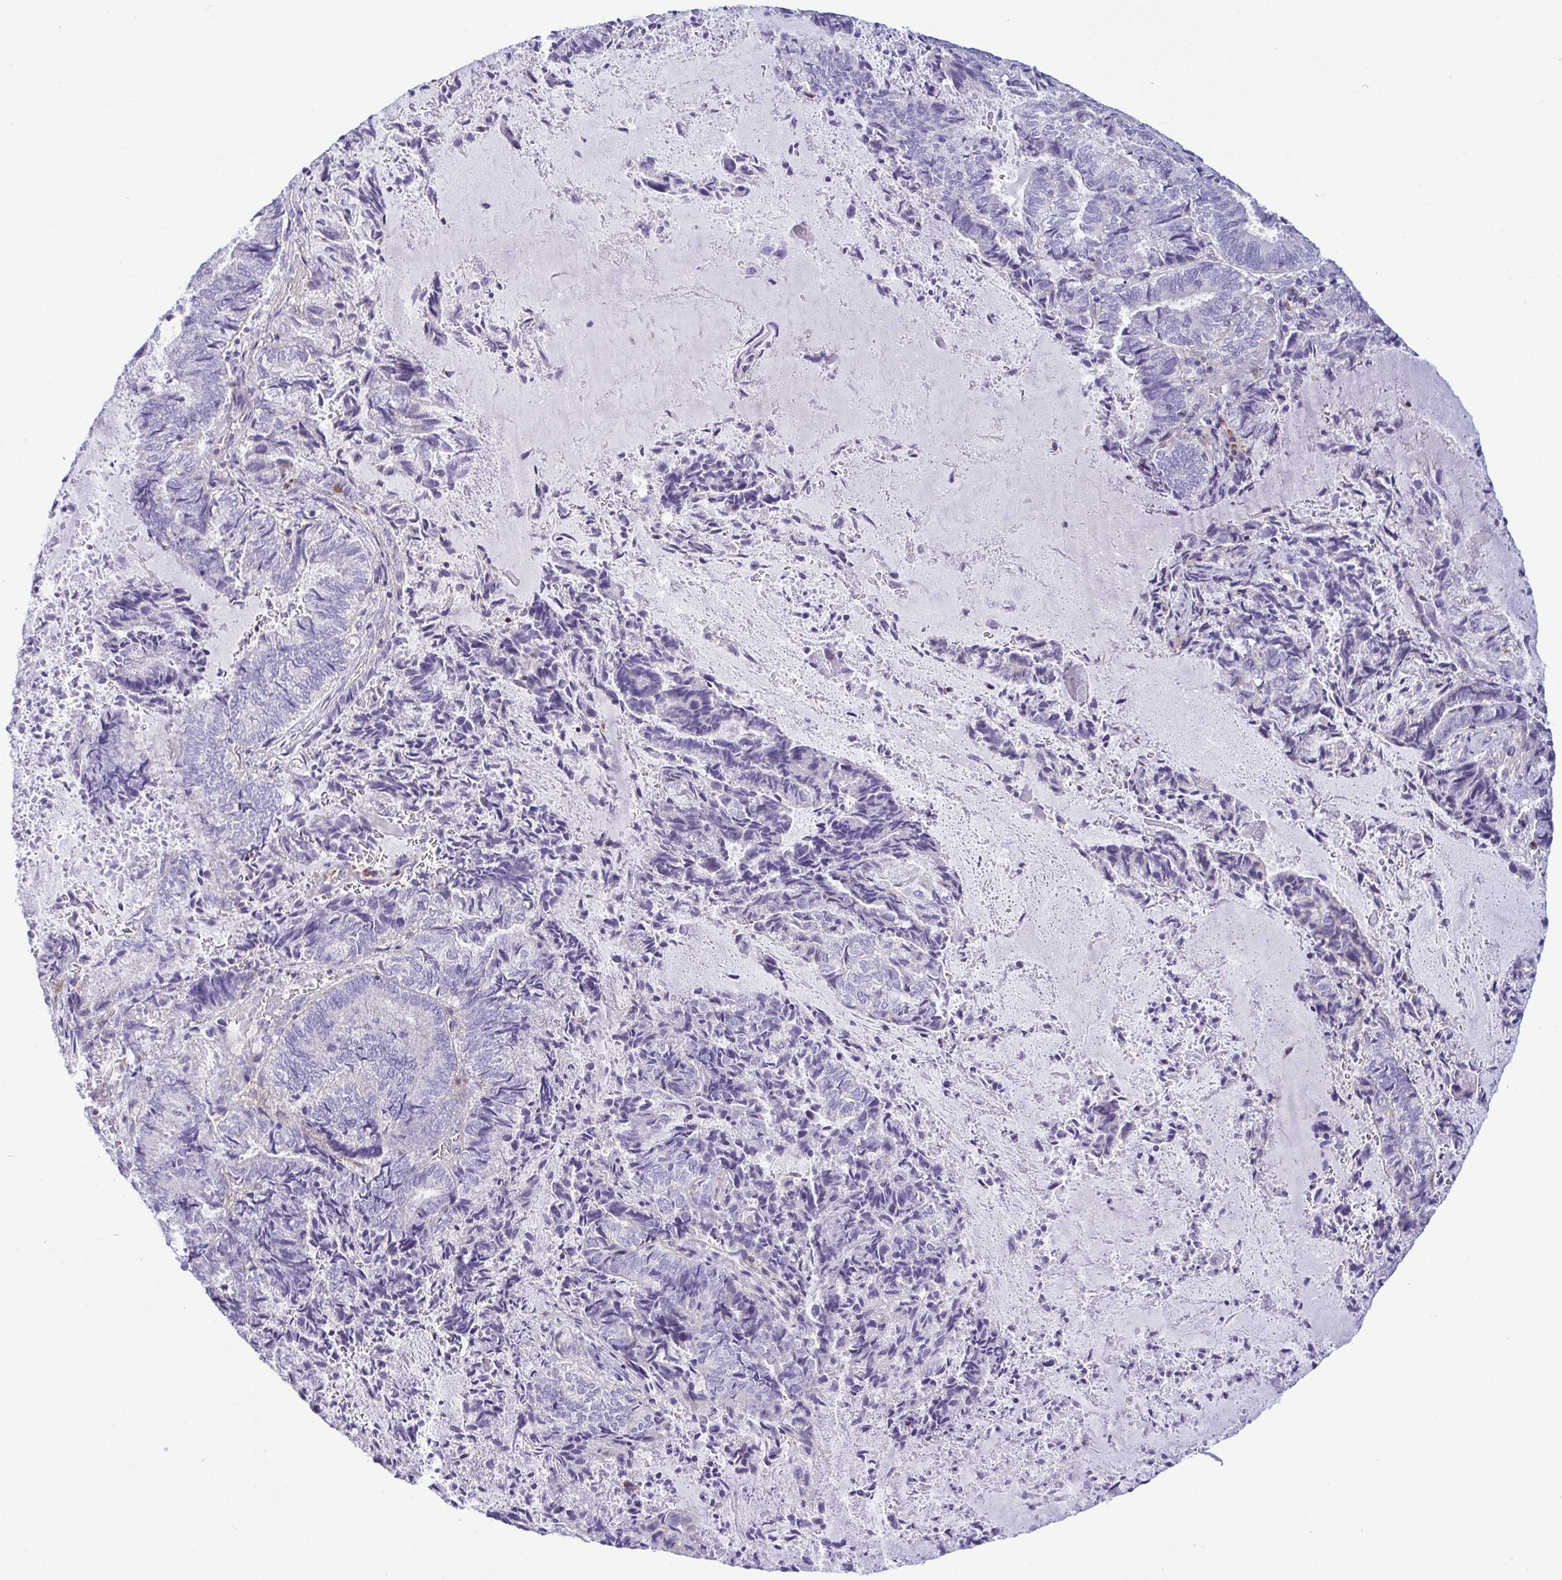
{"staining": {"intensity": "negative", "quantity": "none", "location": "none"}, "tissue": "endometrial cancer", "cell_type": "Tumor cells", "image_type": "cancer", "snomed": [{"axis": "morphology", "description": "Adenocarcinoma, NOS"}, {"axis": "topography", "description": "Endometrium"}], "caption": "Immunohistochemistry (IHC) photomicrograph of human endometrial adenocarcinoma stained for a protein (brown), which exhibits no staining in tumor cells.", "gene": "GPR182", "patient": {"sex": "female", "age": 80}}